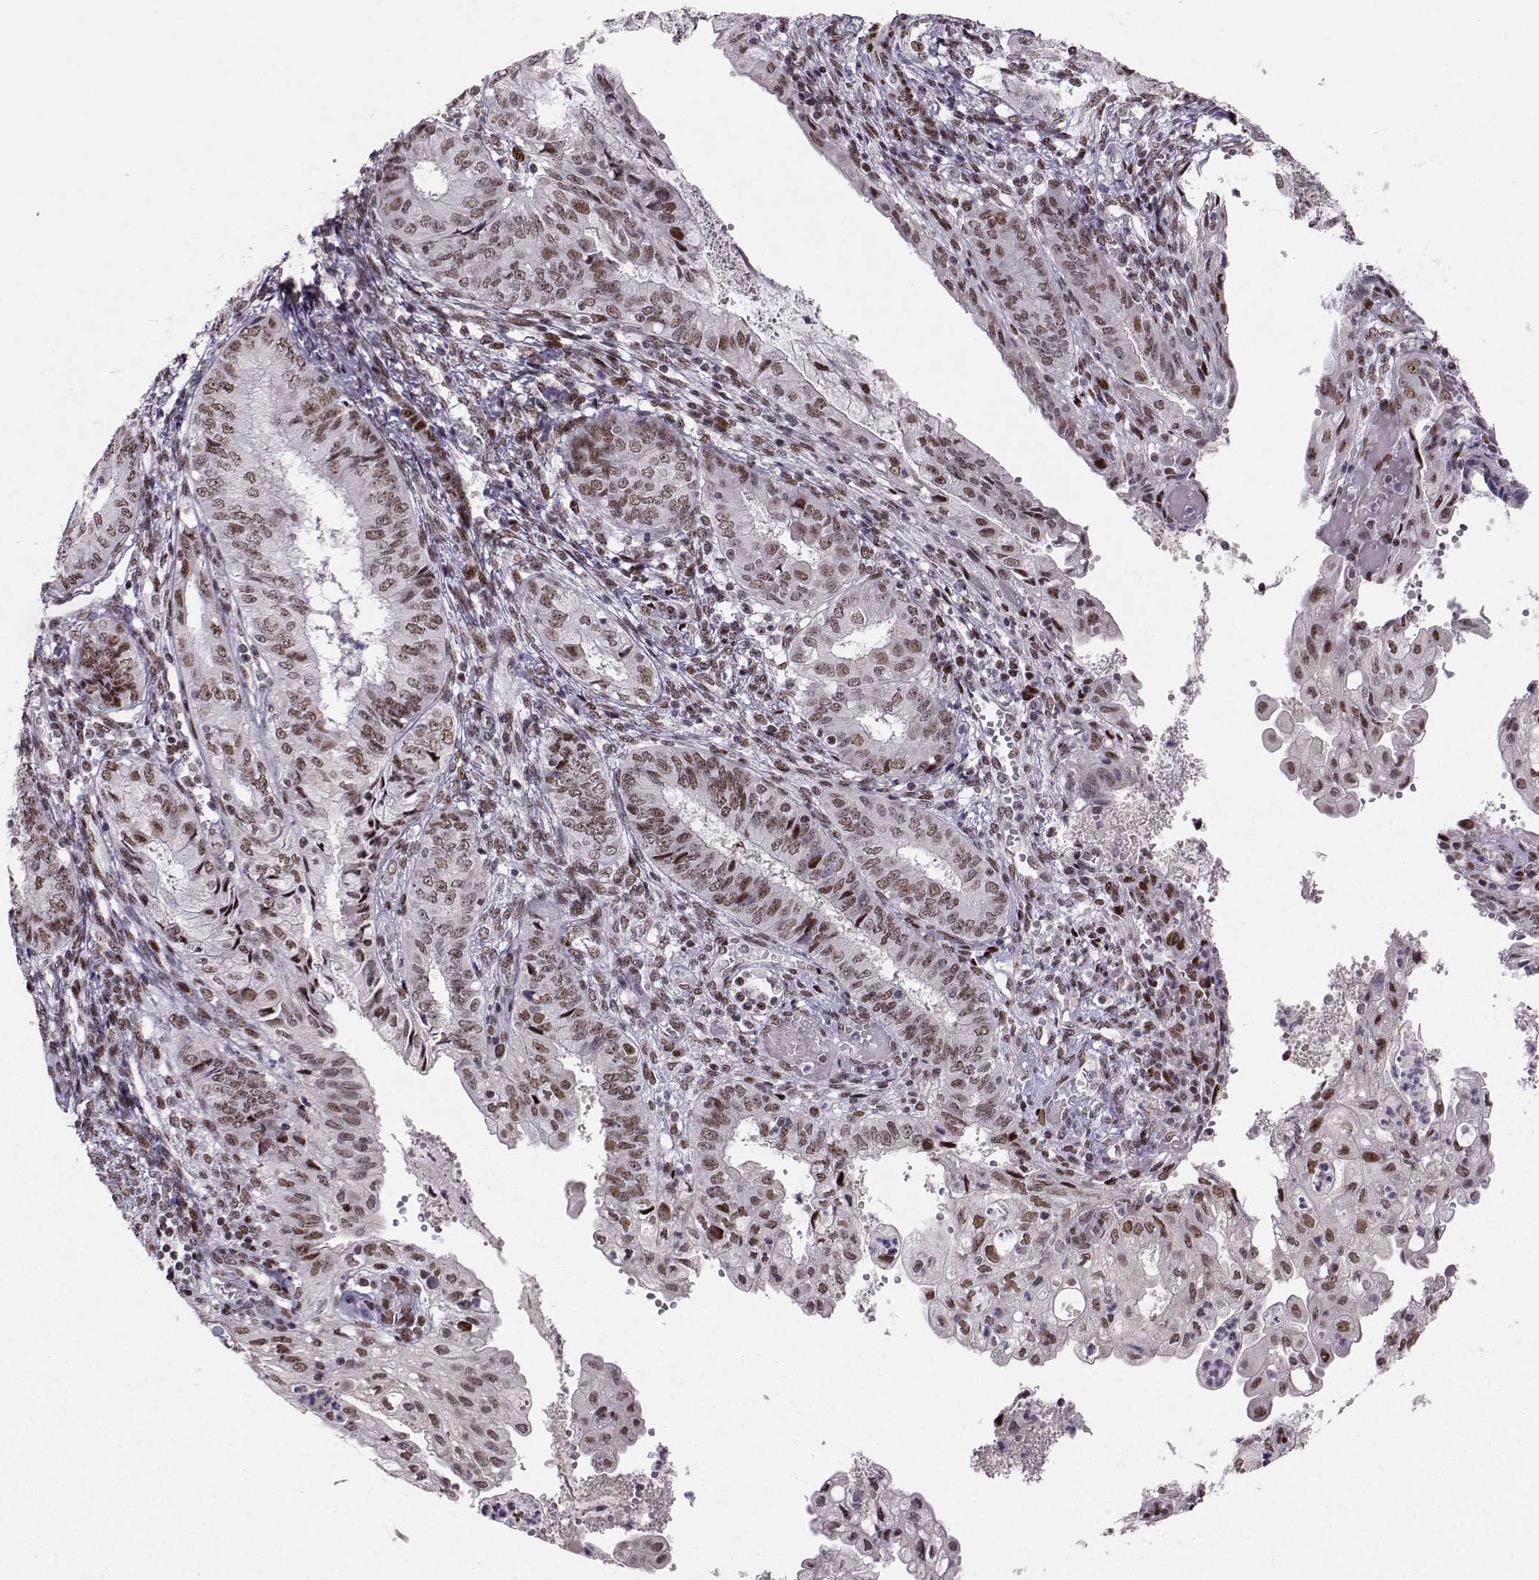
{"staining": {"intensity": "moderate", "quantity": ">75%", "location": "nuclear"}, "tissue": "endometrial cancer", "cell_type": "Tumor cells", "image_type": "cancer", "snomed": [{"axis": "morphology", "description": "Adenocarcinoma, NOS"}, {"axis": "topography", "description": "Endometrium"}], "caption": "Human endometrial cancer stained for a protein (brown) reveals moderate nuclear positive positivity in about >75% of tumor cells.", "gene": "SNAPC2", "patient": {"sex": "female", "age": 68}}